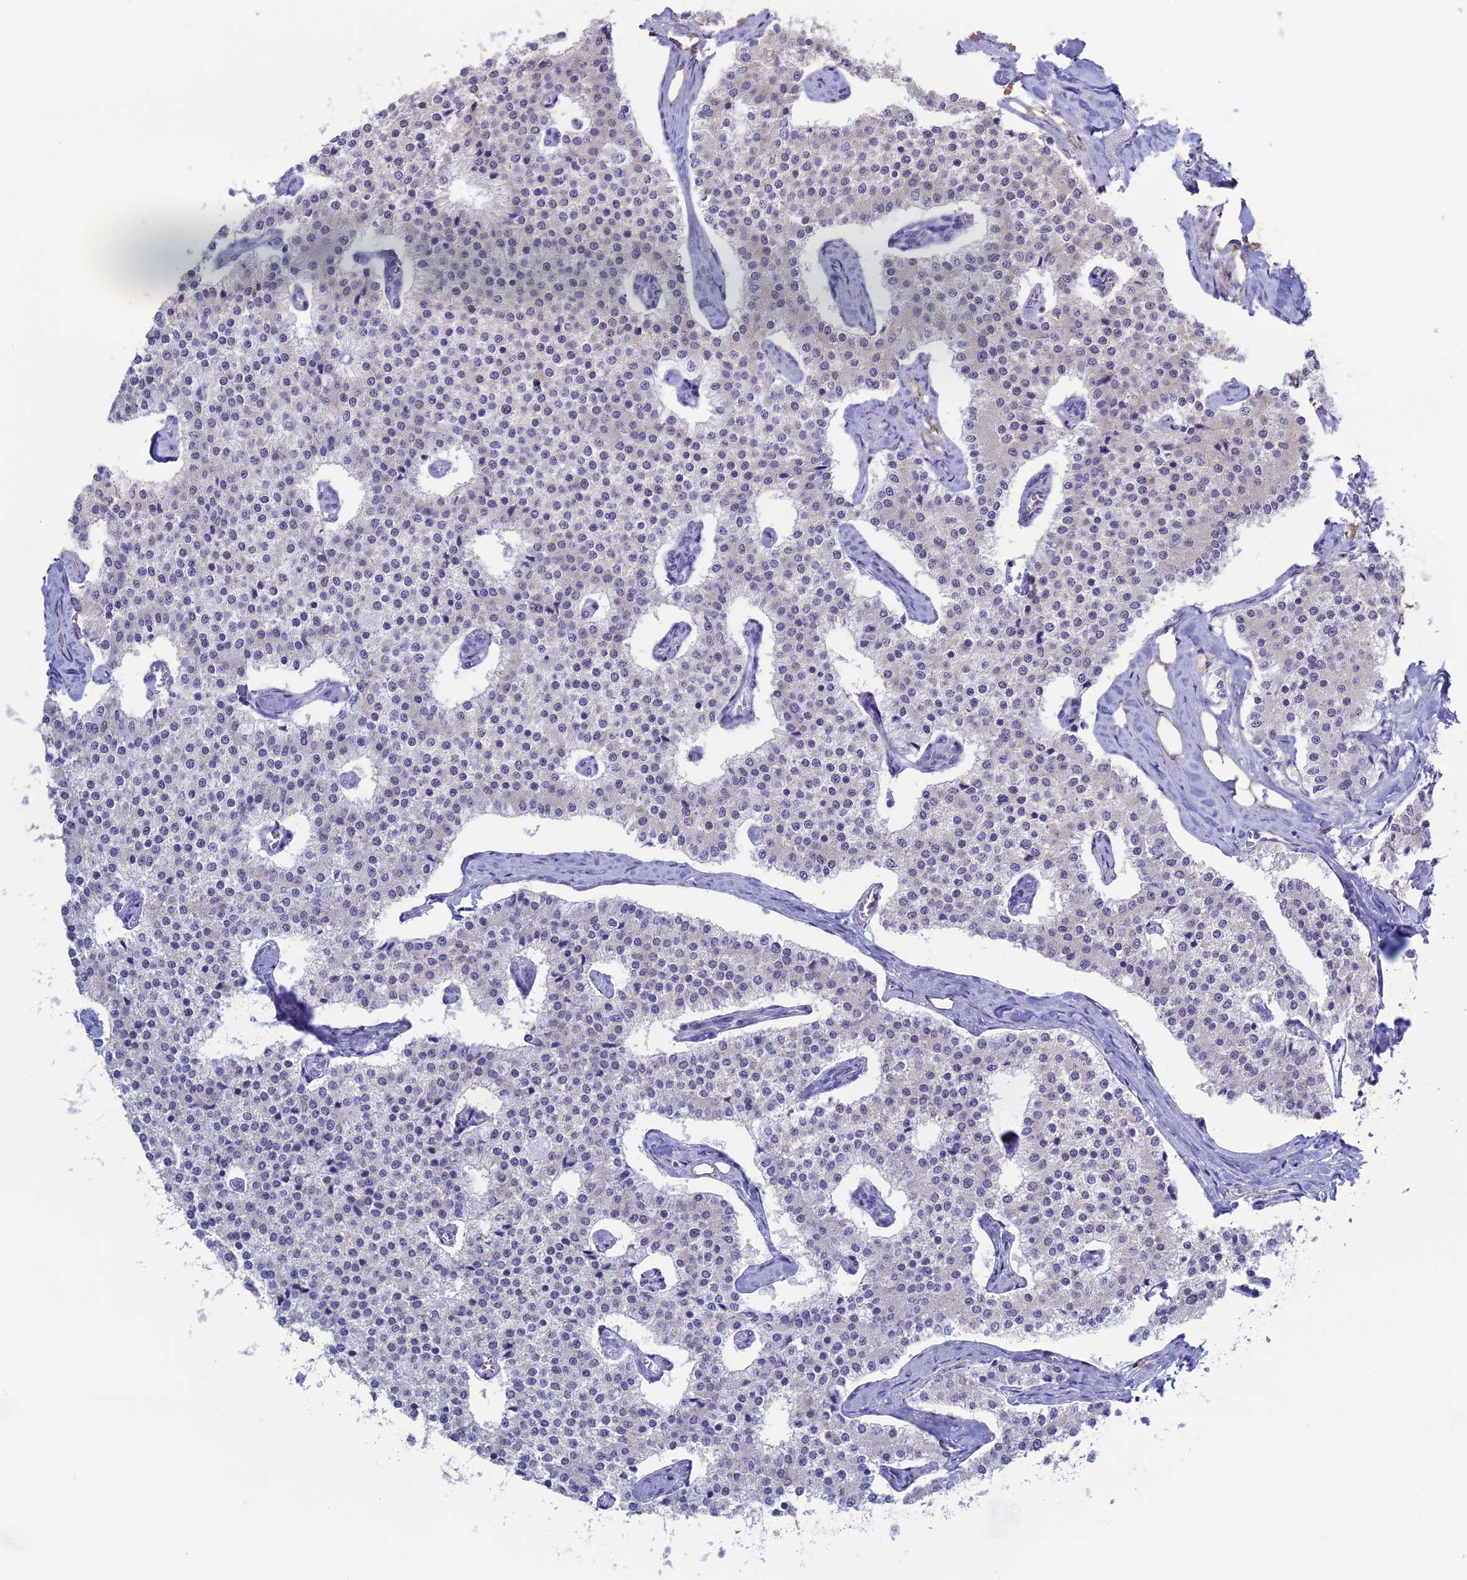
{"staining": {"intensity": "negative", "quantity": "none", "location": "none"}, "tissue": "carcinoid", "cell_type": "Tumor cells", "image_type": "cancer", "snomed": [{"axis": "morphology", "description": "Carcinoid, malignant, NOS"}, {"axis": "topography", "description": "Colon"}], "caption": "Tumor cells show no significant protein positivity in carcinoid. Brightfield microscopy of immunohistochemistry (IHC) stained with DAB (brown) and hematoxylin (blue), captured at high magnification.", "gene": "LHFPL2", "patient": {"sex": "female", "age": 52}}